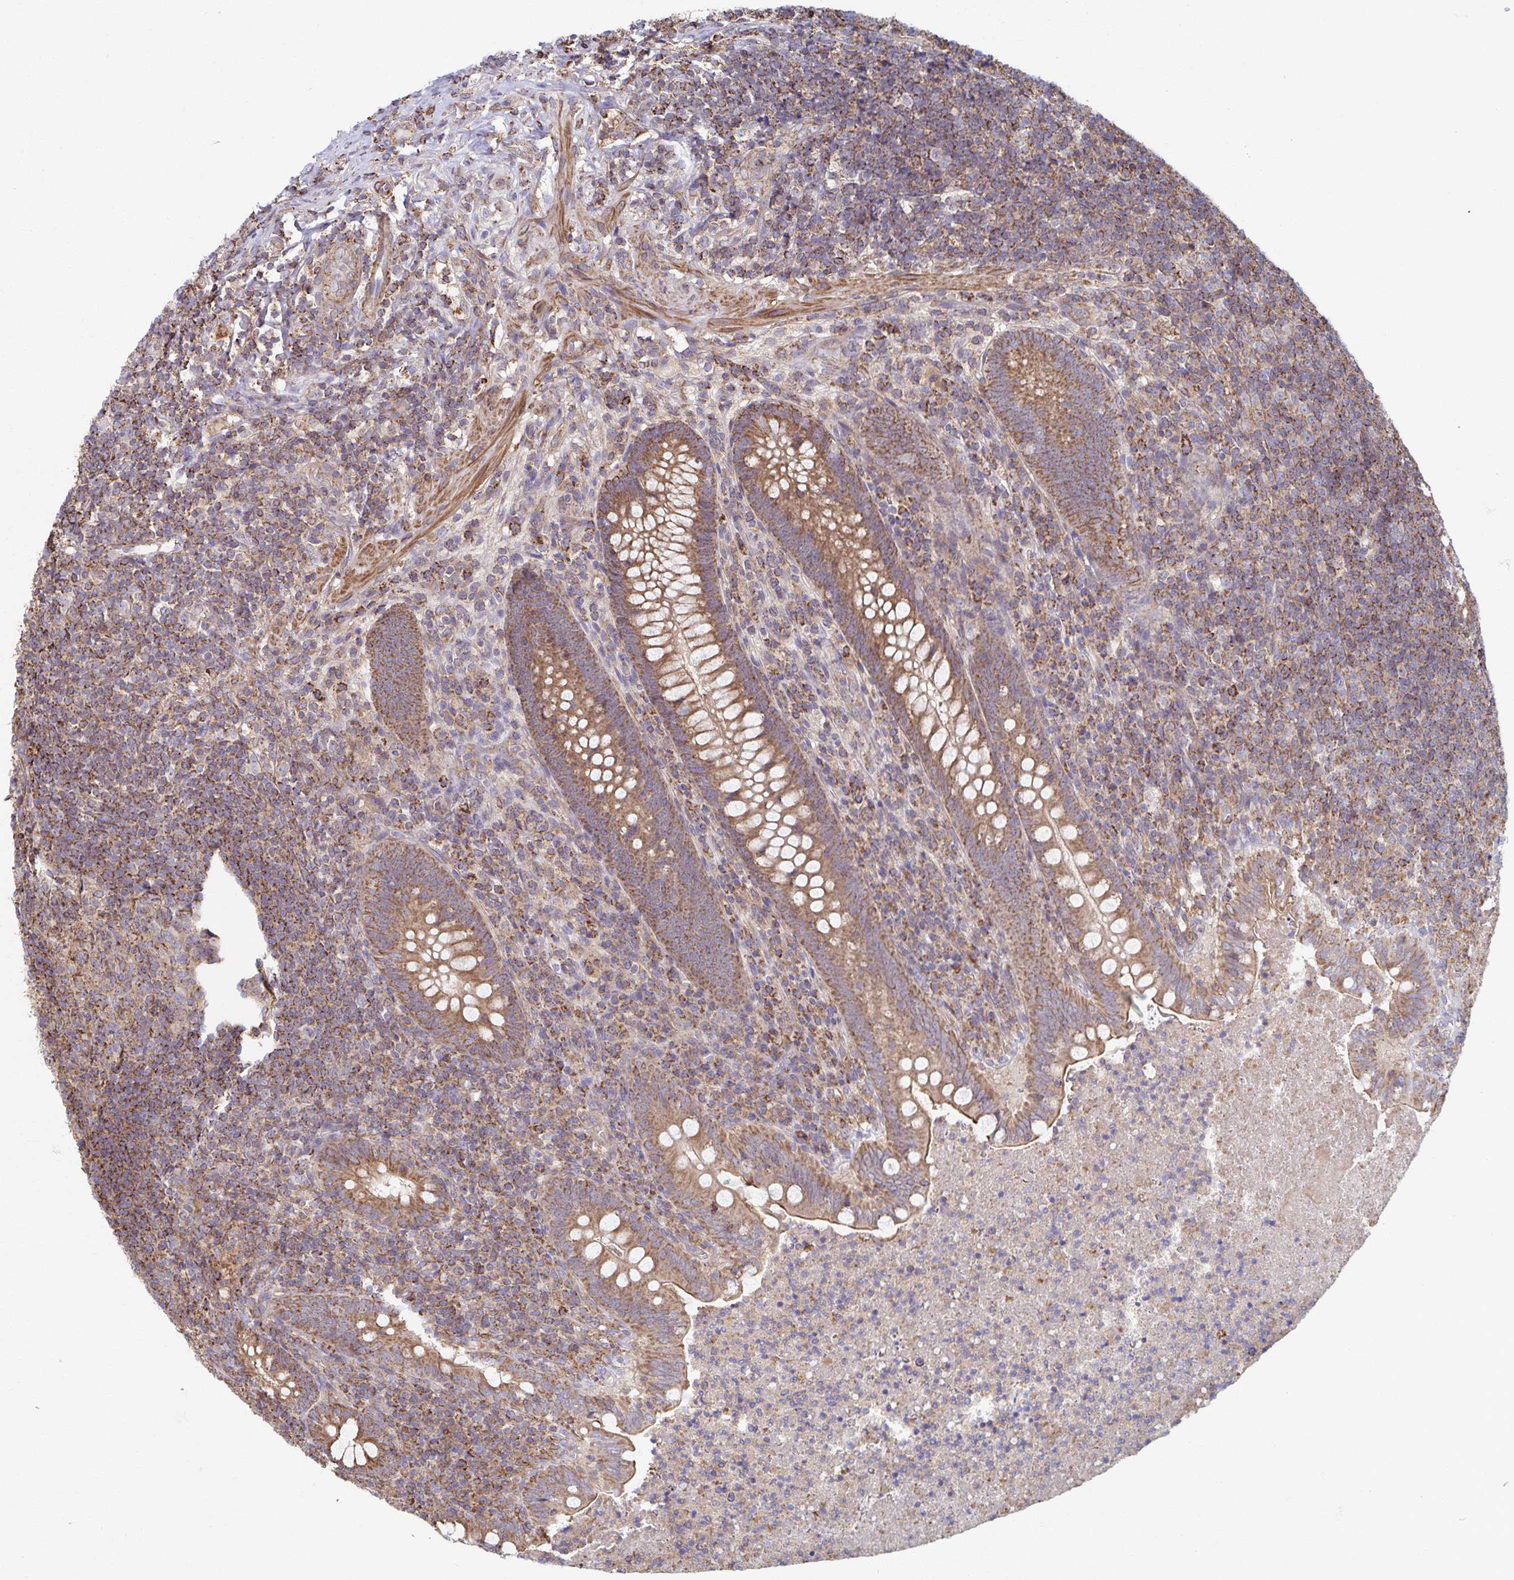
{"staining": {"intensity": "moderate", "quantity": ">75%", "location": "cytoplasmic/membranous"}, "tissue": "appendix", "cell_type": "Glandular cells", "image_type": "normal", "snomed": [{"axis": "morphology", "description": "Normal tissue, NOS"}, {"axis": "topography", "description": "Appendix"}], "caption": "Protein expression analysis of benign appendix reveals moderate cytoplasmic/membranous expression in approximately >75% of glandular cells.", "gene": "KLHL34", "patient": {"sex": "male", "age": 47}}